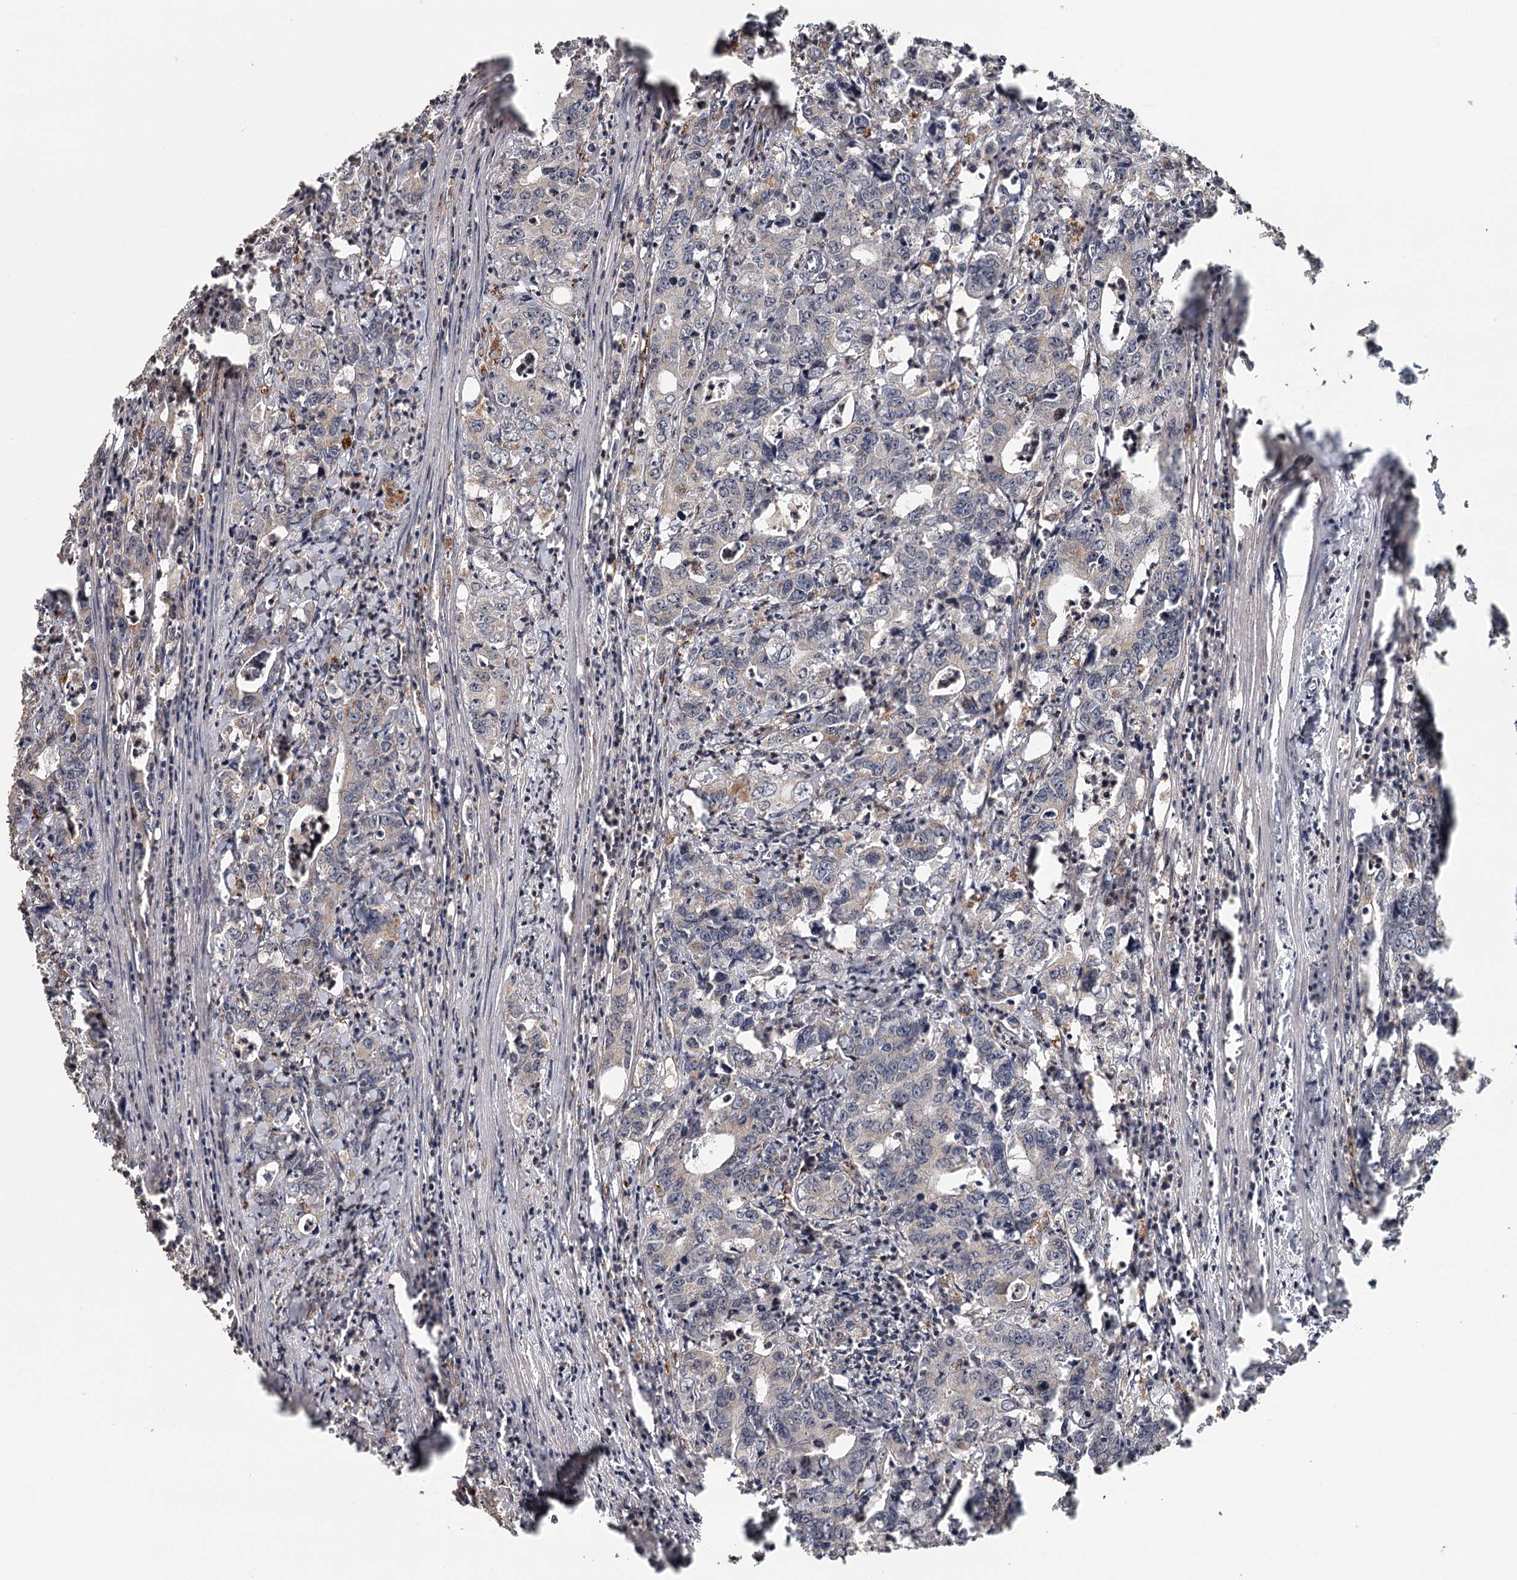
{"staining": {"intensity": "negative", "quantity": "none", "location": "none"}, "tissue": "colorectal cancer", "cell_type": "Tumor cells", "image_type": "cancer", "snomed": [{"axis": "morphology", "description": "Adenocarcinoma, NOS"}, {"axis": "topography", "description": "Colon"}], "caption": "This is a micrograph of immunohistochemistry (IHC) staining of adenocarcinoma (colorectal), which shows no positivity in tumor cells.", "gene": "FAXC", "patient": {"sex": "female", "age": 75}}